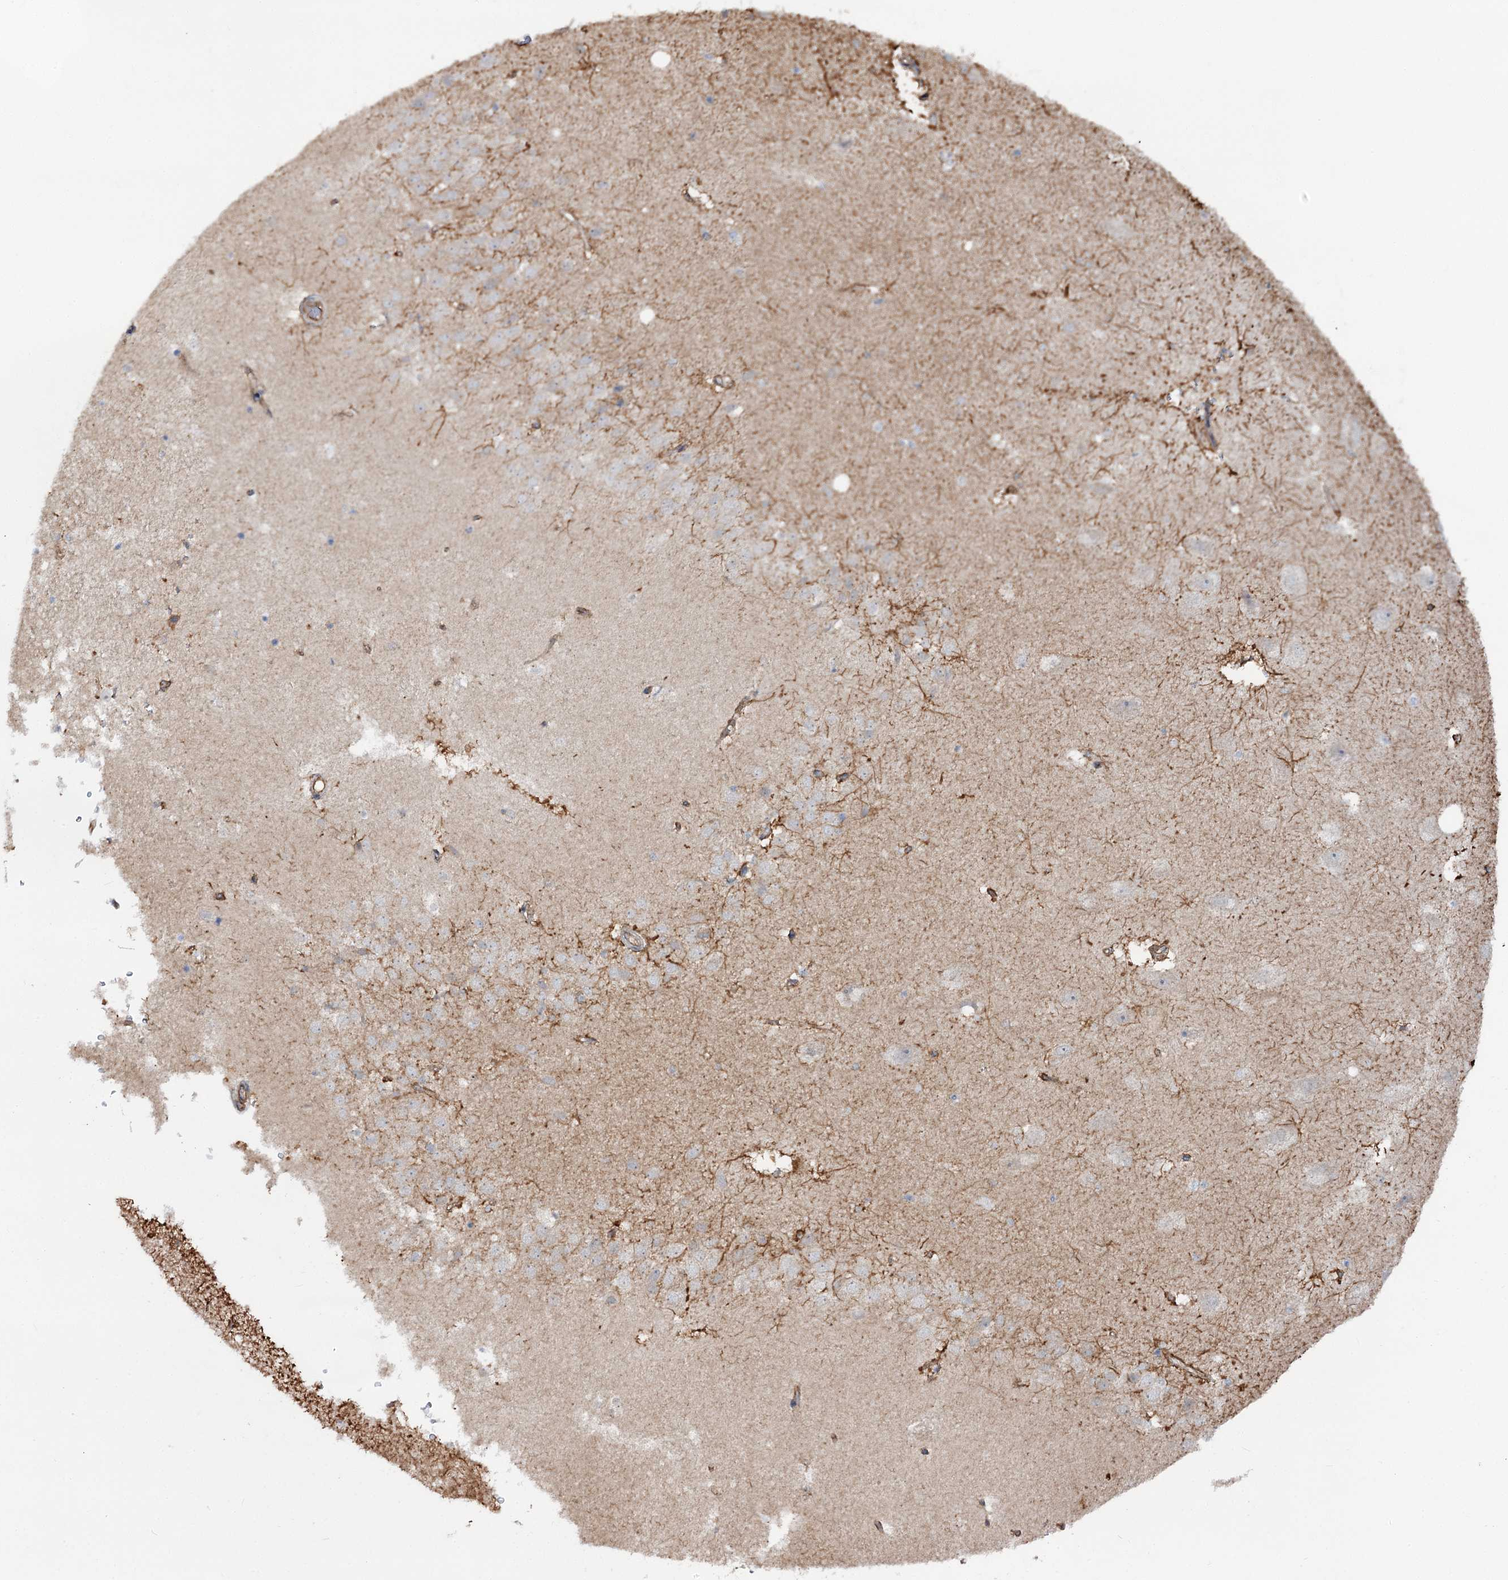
{"staining": {"intensity": "negative", "quantity": "none", "location": "none"}, "tissue": "hippocampus", "cell_type": "Glial cells", "image_type": "normal", "snomed": [{"axis": "morphology", "description": "Normal tissue, NOS"}, {"axis": "topography", "description": "Hippocampus"}], "caption": "DAB immunohistochemical staining of normal hippocampus displays no significant positivity in glial cells. Nuclei are stained in blue.", "gene": "SH3BP5L", "patient": {"sex": "female", "age": 52}}